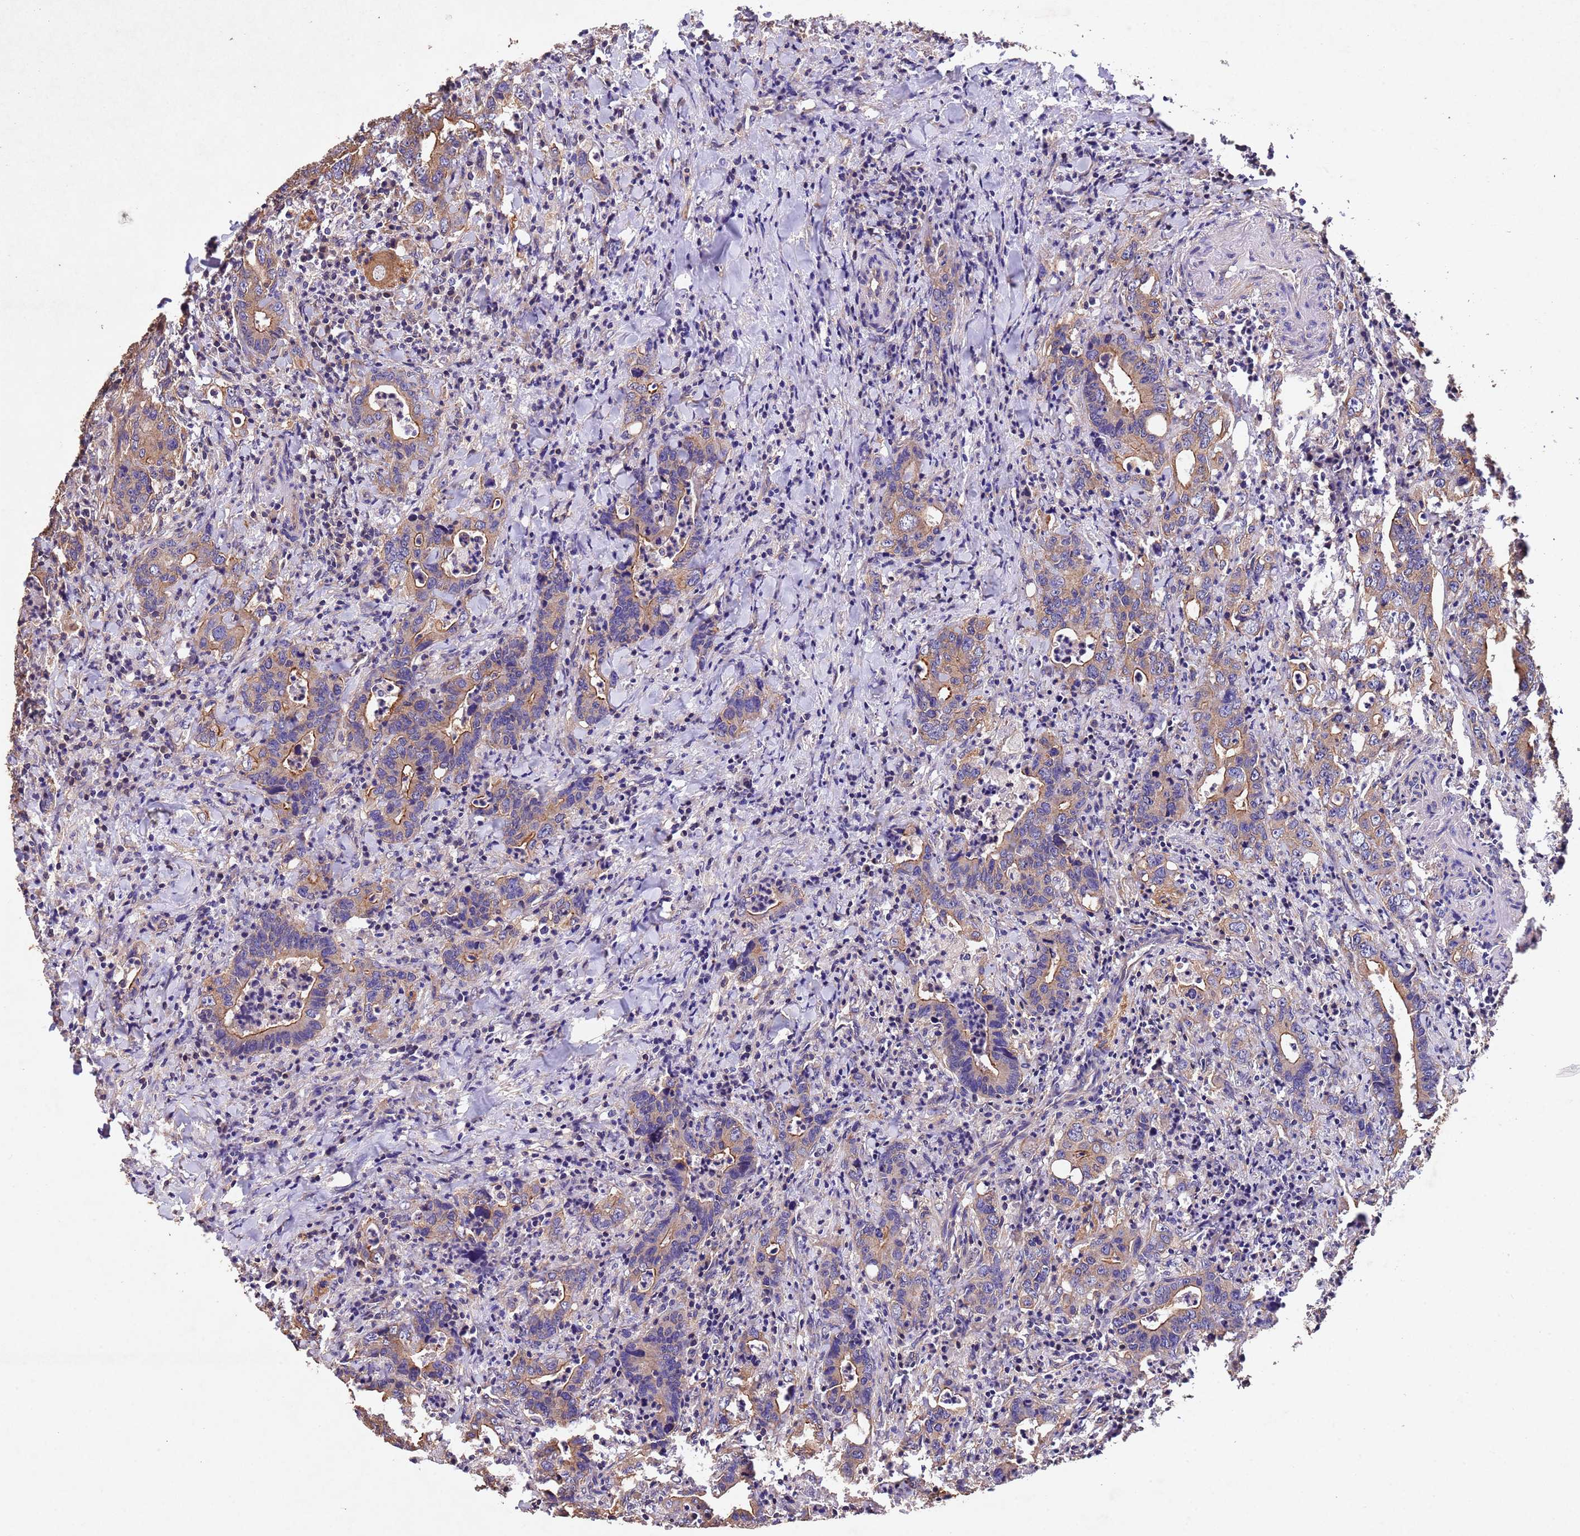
{"staining": {"intensity": "moderate", "quantity": "25%-75%", "location": "cytoplasmic/membranous"}, "tissue": "colorectal cancer", "cell_type": "Tumor cells", "image_type": "cancer", "snomed": [{"axis": "morphology", "description": "Adenocarcinoma, NOS"}, {"axis": "topography", "description": "Colon"}], "caption": "DAB immunohistochemical staining of human adenocarcinoma (colorectal) reveals moderate cytoplasmic/membranous protein expression in about 25%-75% of tumor cells.", "gene": "MTX3", "patient": {"sex": "female", "age": 75}}